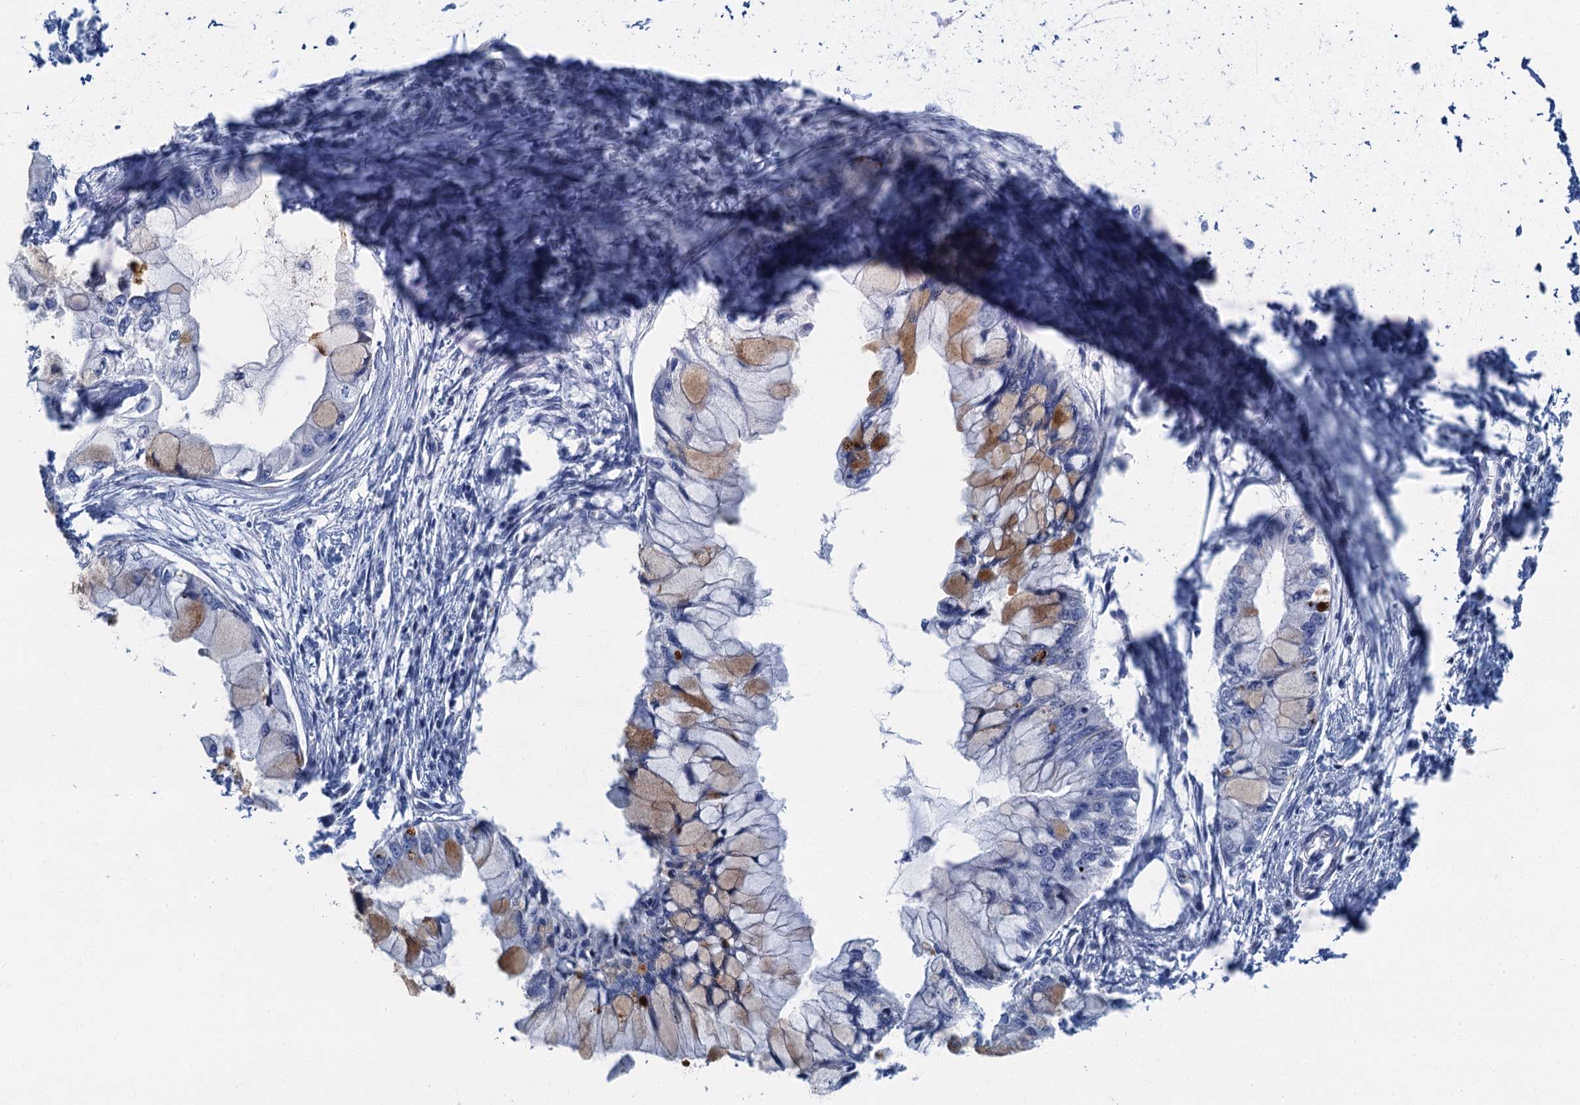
{"staining": {"intensity": "moderate", "quantity": "<25%", "location": "cytoplasmic/membranous"}, "tissue": "pancreatic cancer", "cell_type": "Tumor cells", "image_type": "cancer", "snomed": [{"axis": "morphology", "description": "Adenocarcinoma, NOS"}, {"axis": "topography", "description": "Pancreas"}], "caption": "This is a micrograph of immunohistochemistry staining of adenocarcinoma (pancreatic), which shows moderate expression in the cytoplasmic/membranous of tumor cells.", "gene": "LYPD3", "patient": {"sex": "male", "age": 48}}